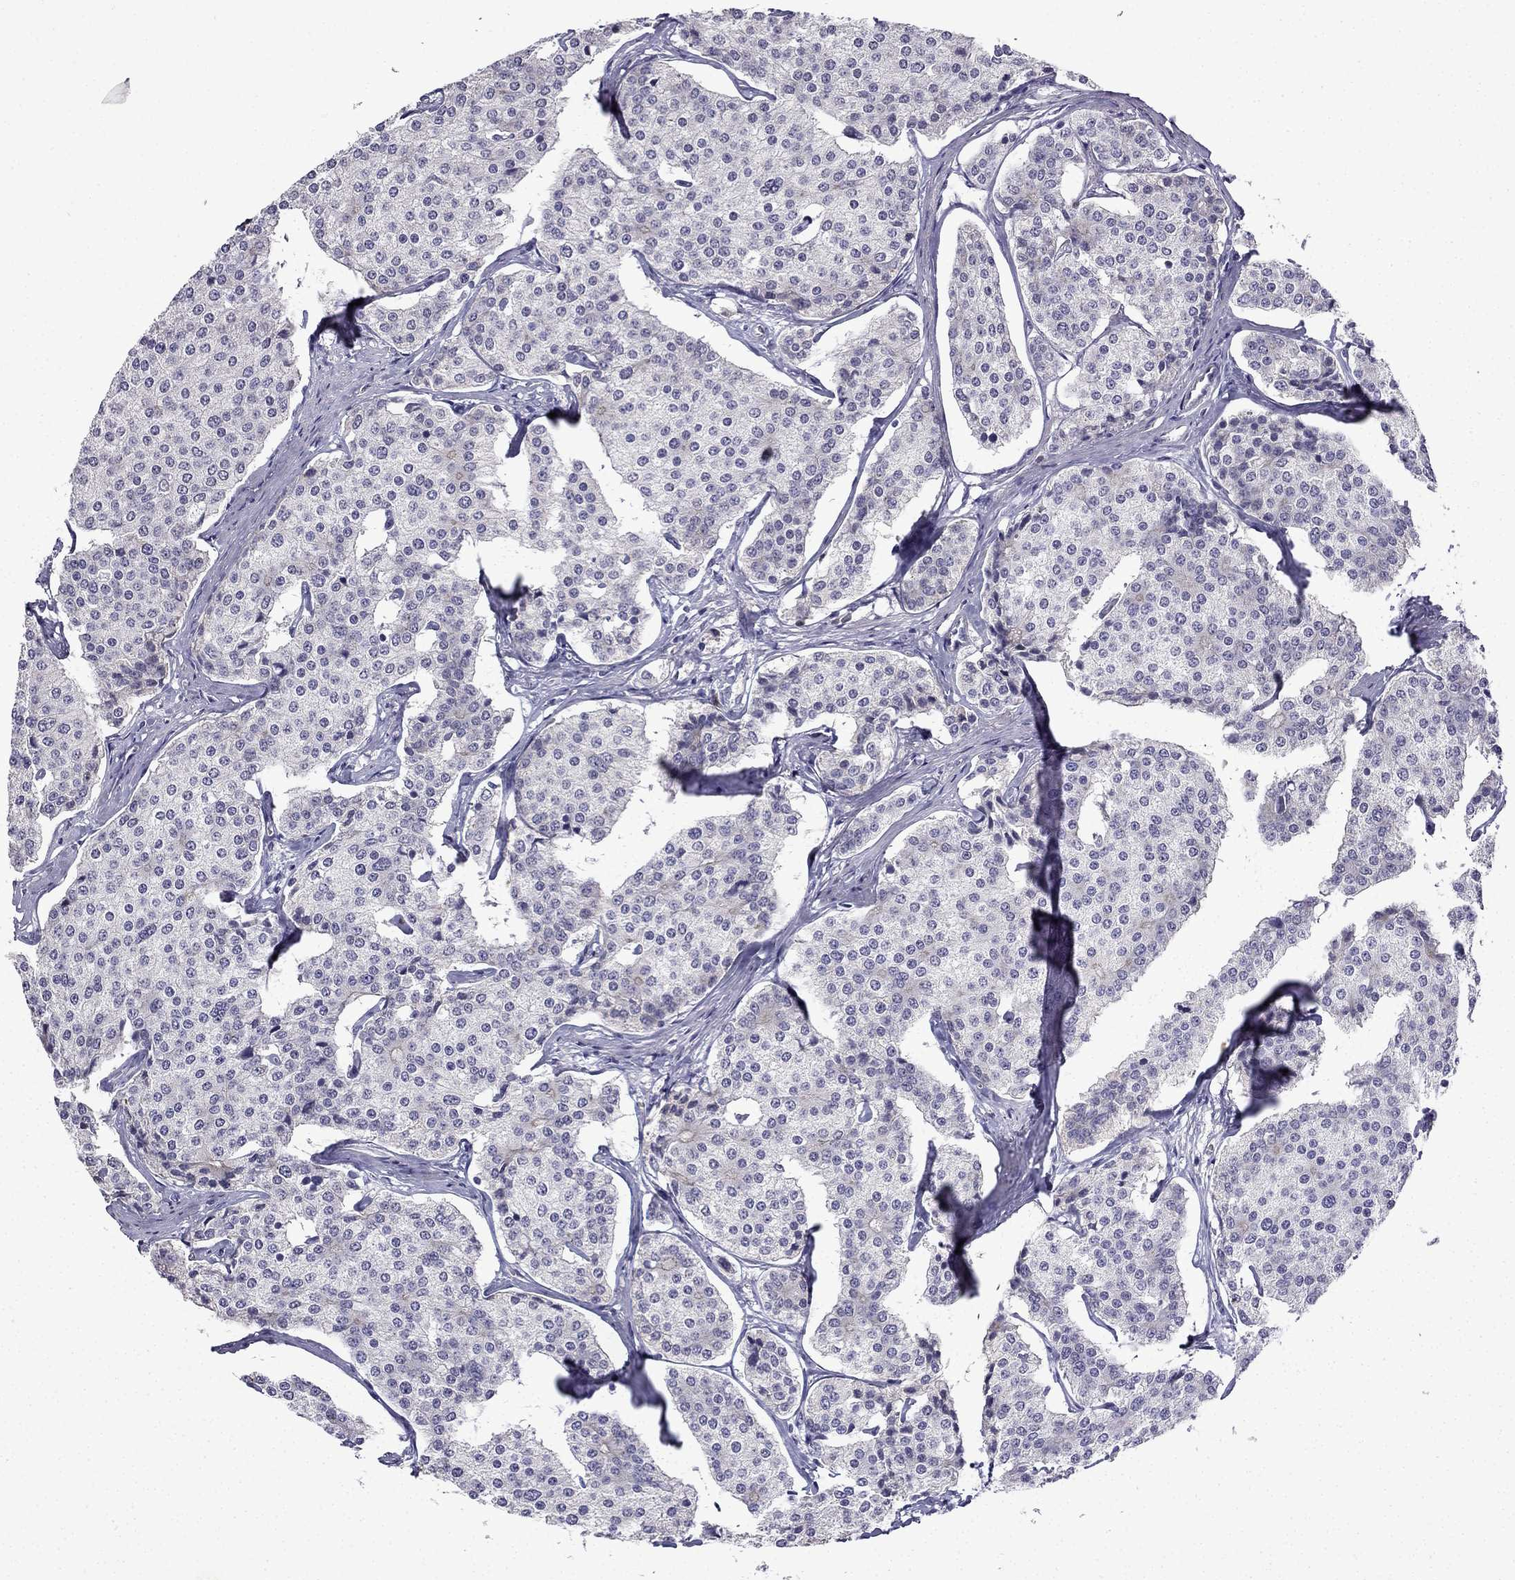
{"staining": {"intensity": "negative", "quantity": "none", "location": "none"}, "tissue": "carcinoid", "cell_type": "Tumor cells", "image_type": "cancer", "snomed": [{"axis": "morphology", "description": "Carcinoid, malignant, NOS"}, {"axis": "topography", "description": "Small intestine"}], "caption": "DAB (3,3'-diaminobenzidine) immunohistochemical staining of carcinoid displays no significant positivity in tumor cells.", "gene": "UHRF1", "patient": {"sex": "female", "age": 65}}